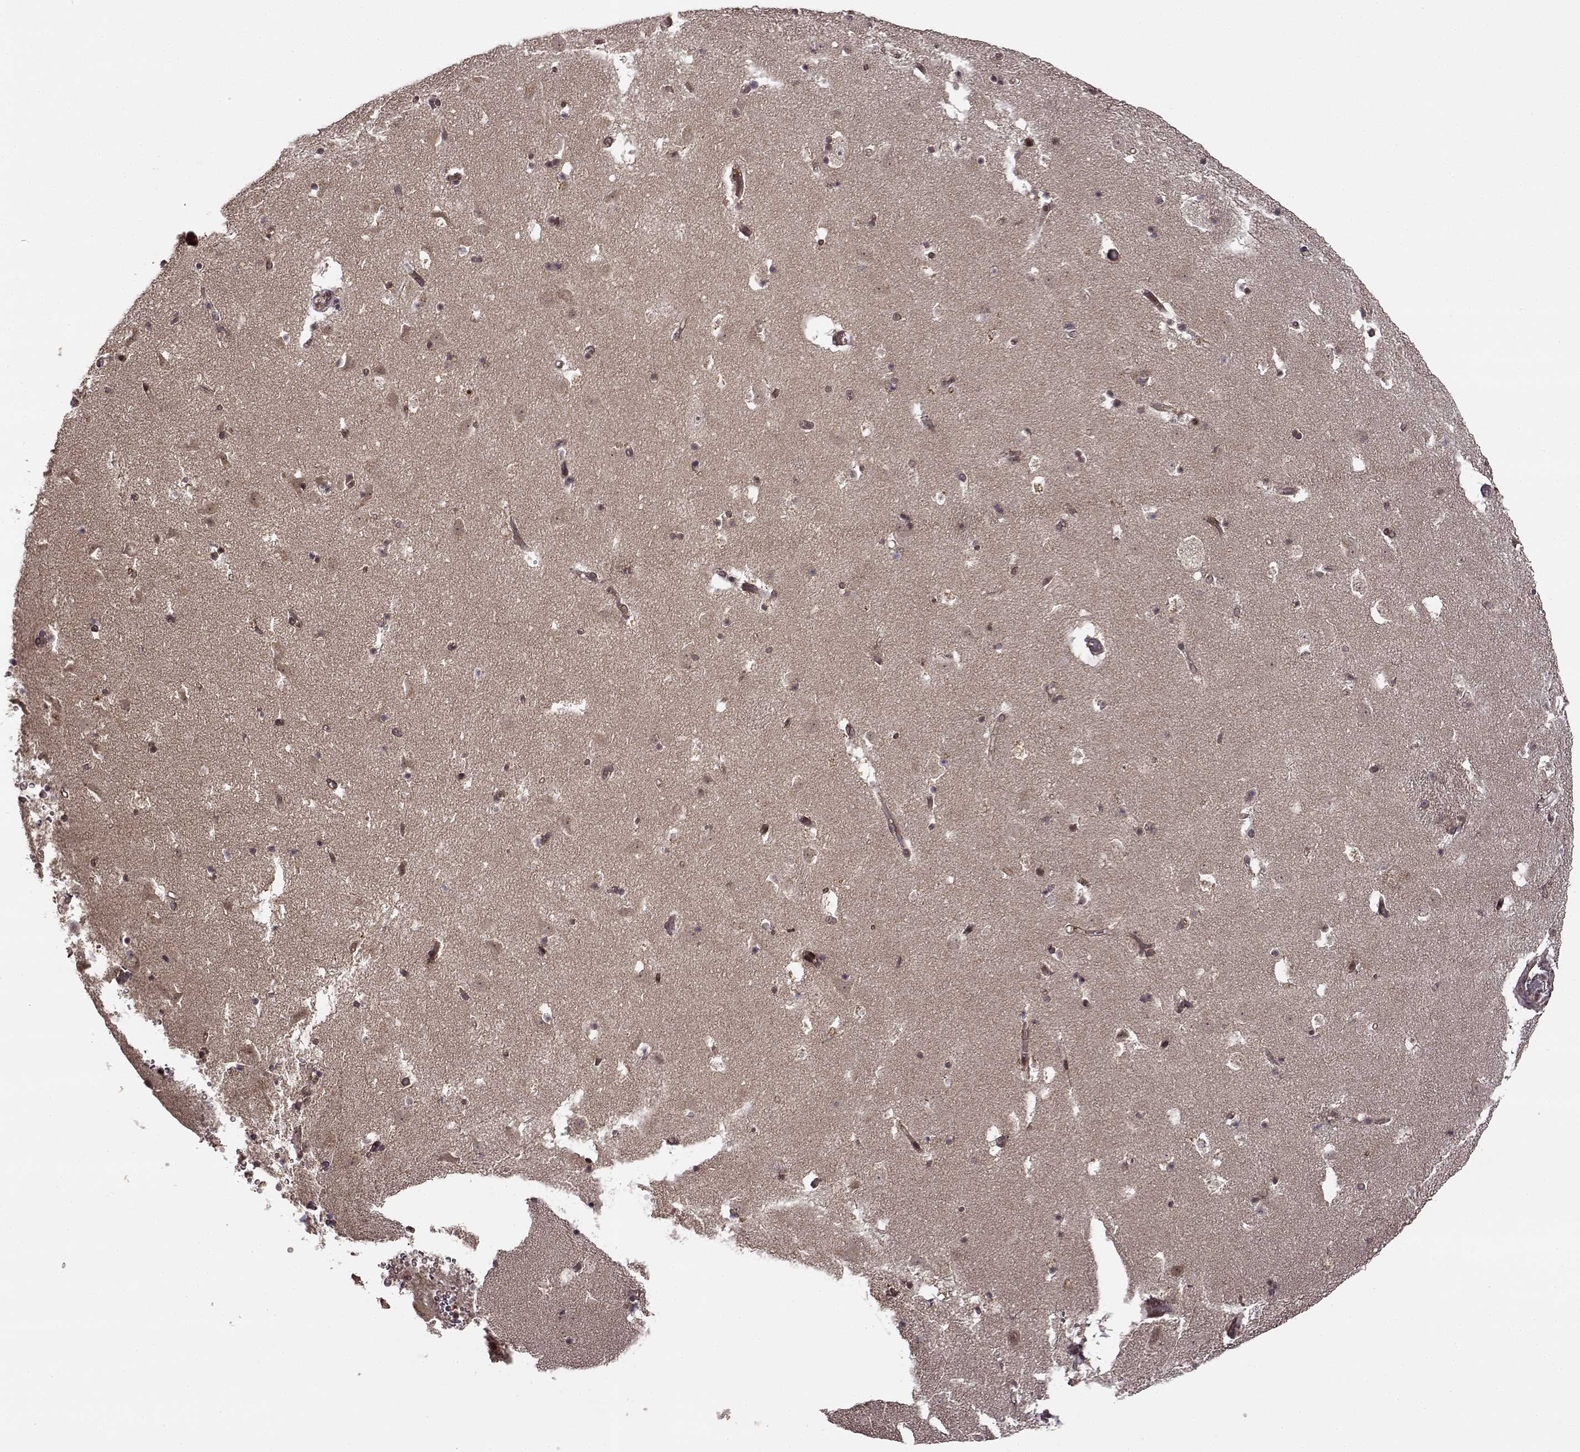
{"staining": {"intensity": "moderate", "quantity": "<25%", "location": "cytoplasmic/membranous,nuclear"}, "tissue": "caudate", "cell_type": "Glial cells", "image_type": "normal", "snomed": [{"axis": "morphology", "description": "Normal tissue, NOS"}, {"axis": "topography", "description": "Lateral ventricle wall"}], "caption": "This image demonstrates immunohistochemistry (IHC) staining of normal caudate, with low moderate cytoplasmic/membranous,nuclear positivity in approximately <25% of glial cells.", "gene": "TRMU", "patient": {"sex": "female", "age": 42}}